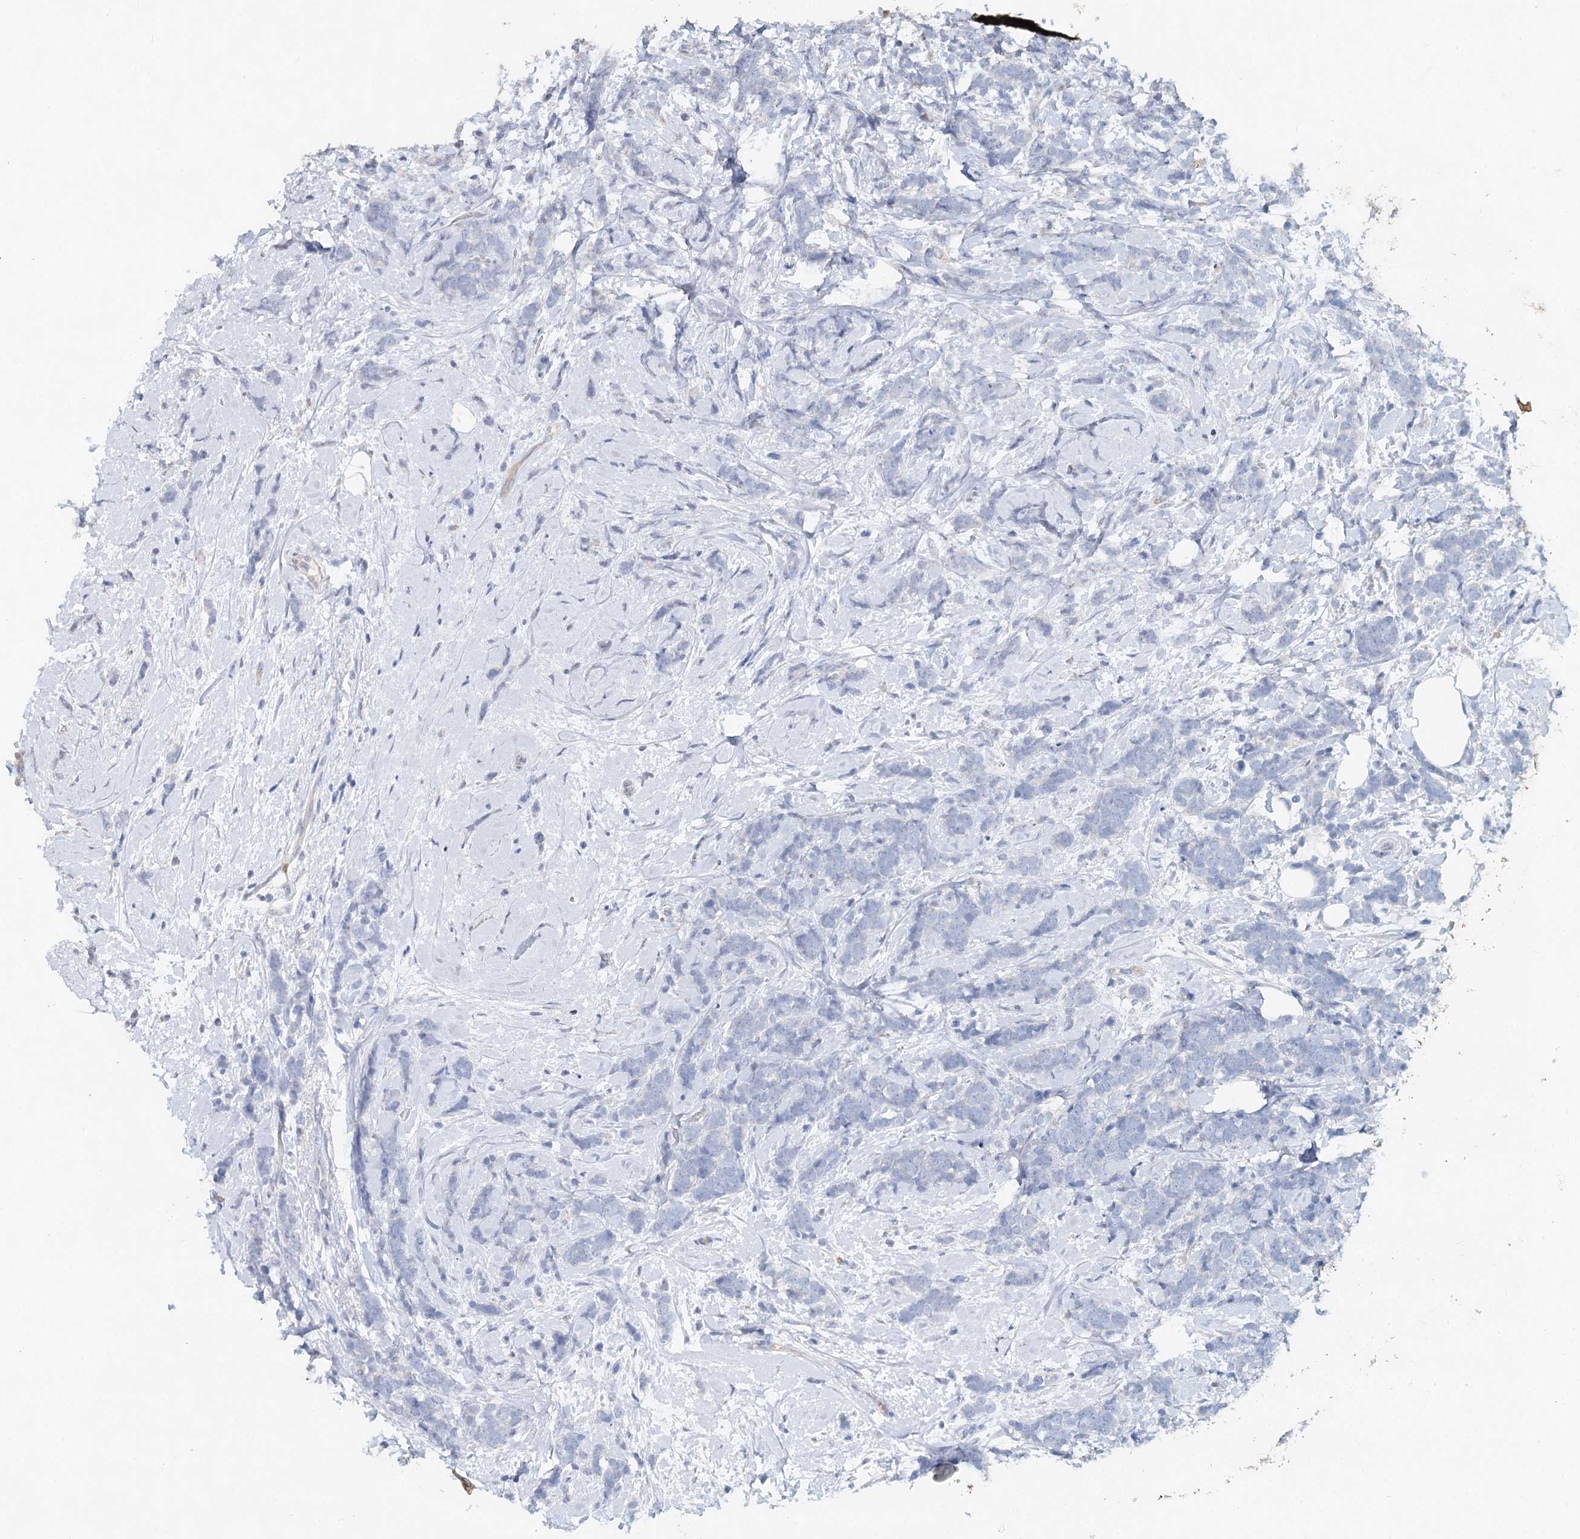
{"staining": {"intensity": "negative", "quantity": "none", "location": "none"}, "tissue": "breast cancer", "cell_type": "Tumor cells", "image_type": "cancer", "snomed": [{"axis": "morphology", "description": "Lobular carcinoma"}, {"axis": "topography", "description": "Breast"}], "caption": "High magnification brightfield microscopy of breast cancer (lobular carcinoma) stained with DAB (3,3'-diaminobenzidine) (brown) and counterstained with hematoxylin (blue): tumor cells show no significant expression.", "gene": "MYL6B", "patient": {"sex": "female", "age": 58}}